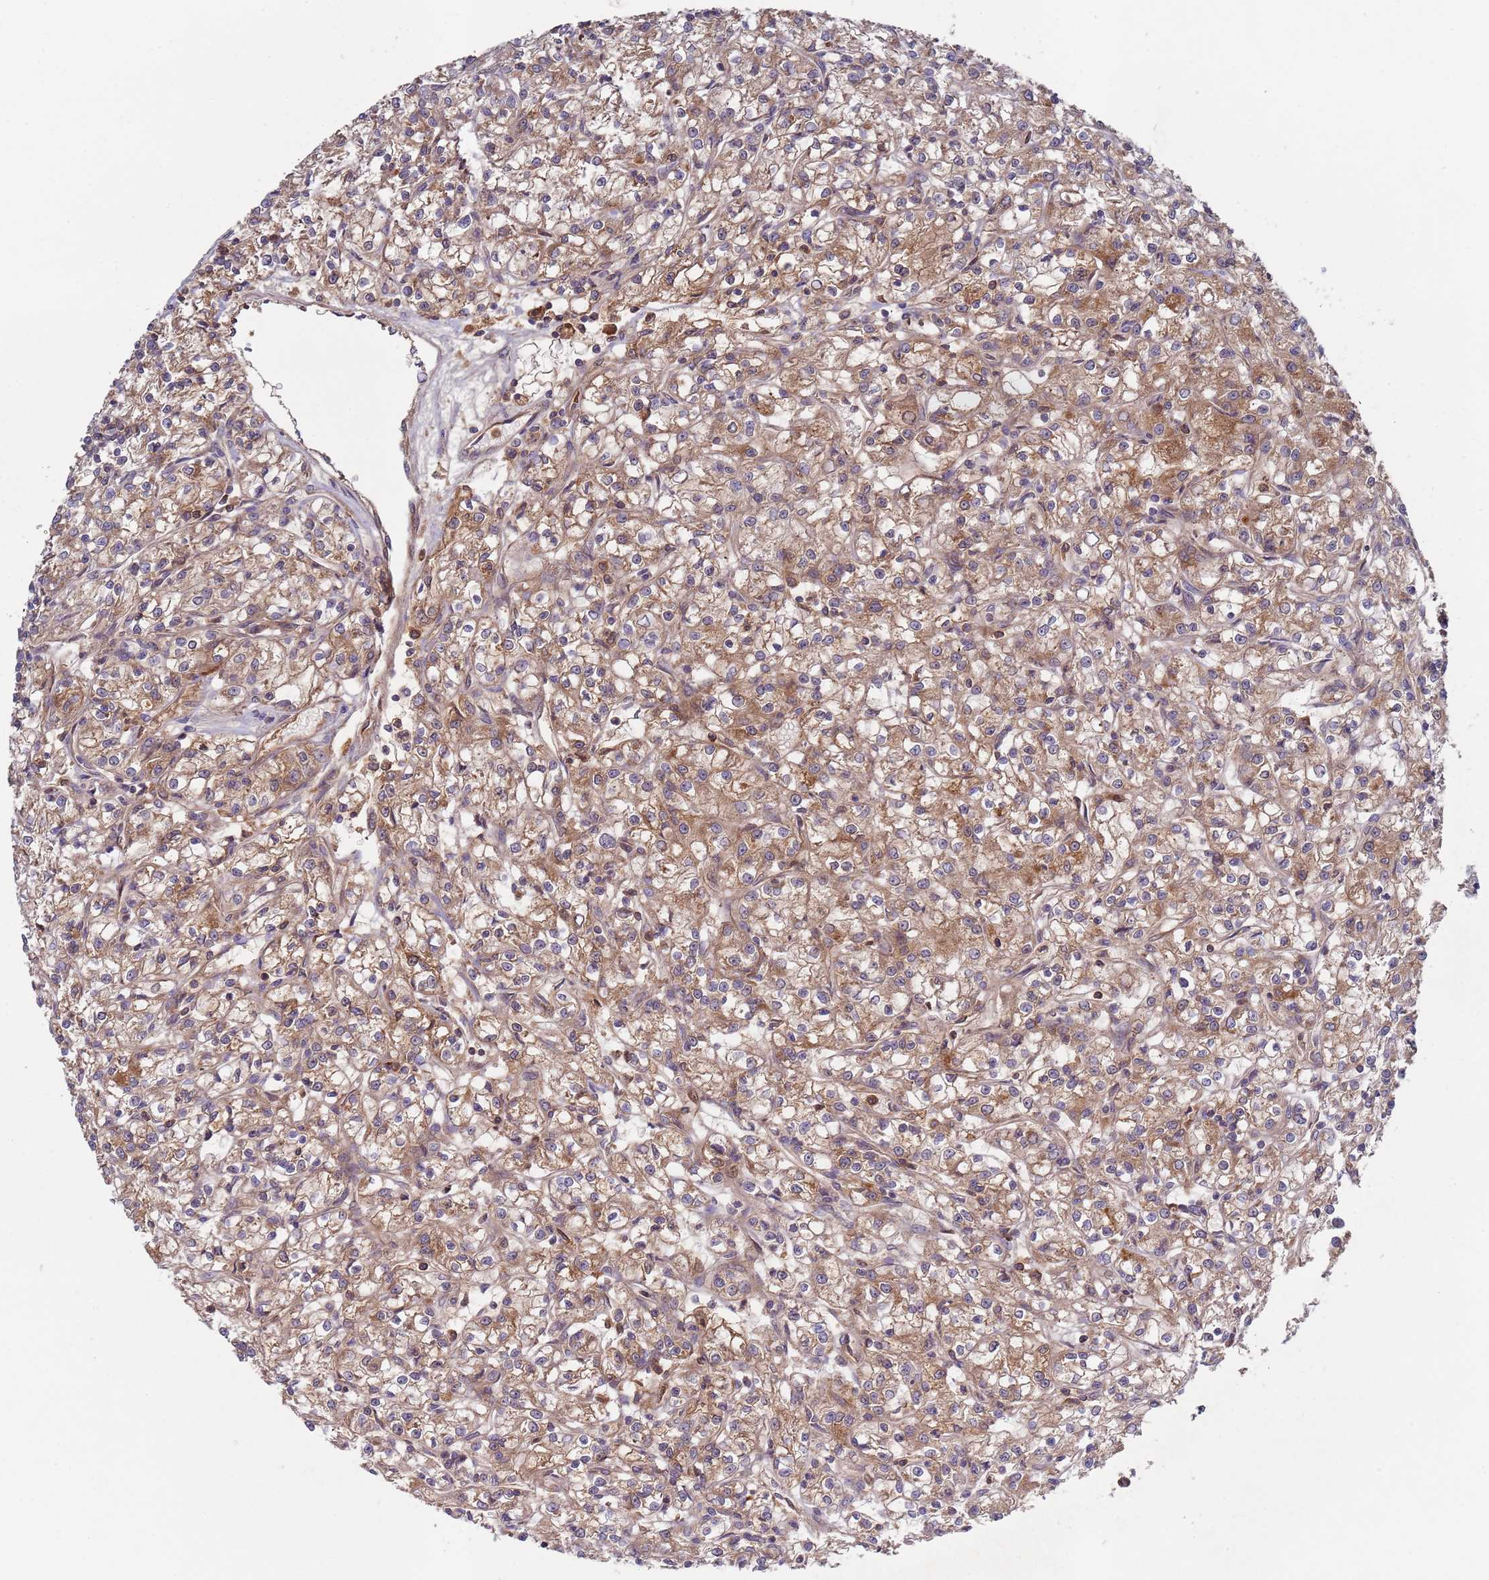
{"staining": {"intensity": "moderate", "quantity": ">75%", "location": "cytoplasmic/membranous"}, "tissue": "renal cancer", "cell_type": "Tumor cells", "image_type": "cancer", "snomed": [{"axis": "morphology", "description": "Adenocarcinoma, NOS"}, {"axis": "topography", "description": "Kidney"}], "caption": "Immunohistochemical staining of human renal cancer (adenocarcinoma) exhibits moderate cytoplasmic/membranous protein positivity in about >75% of tumor cells.", "gene": "OR5A2", "patient": {"sex": "female", "age": 59}}